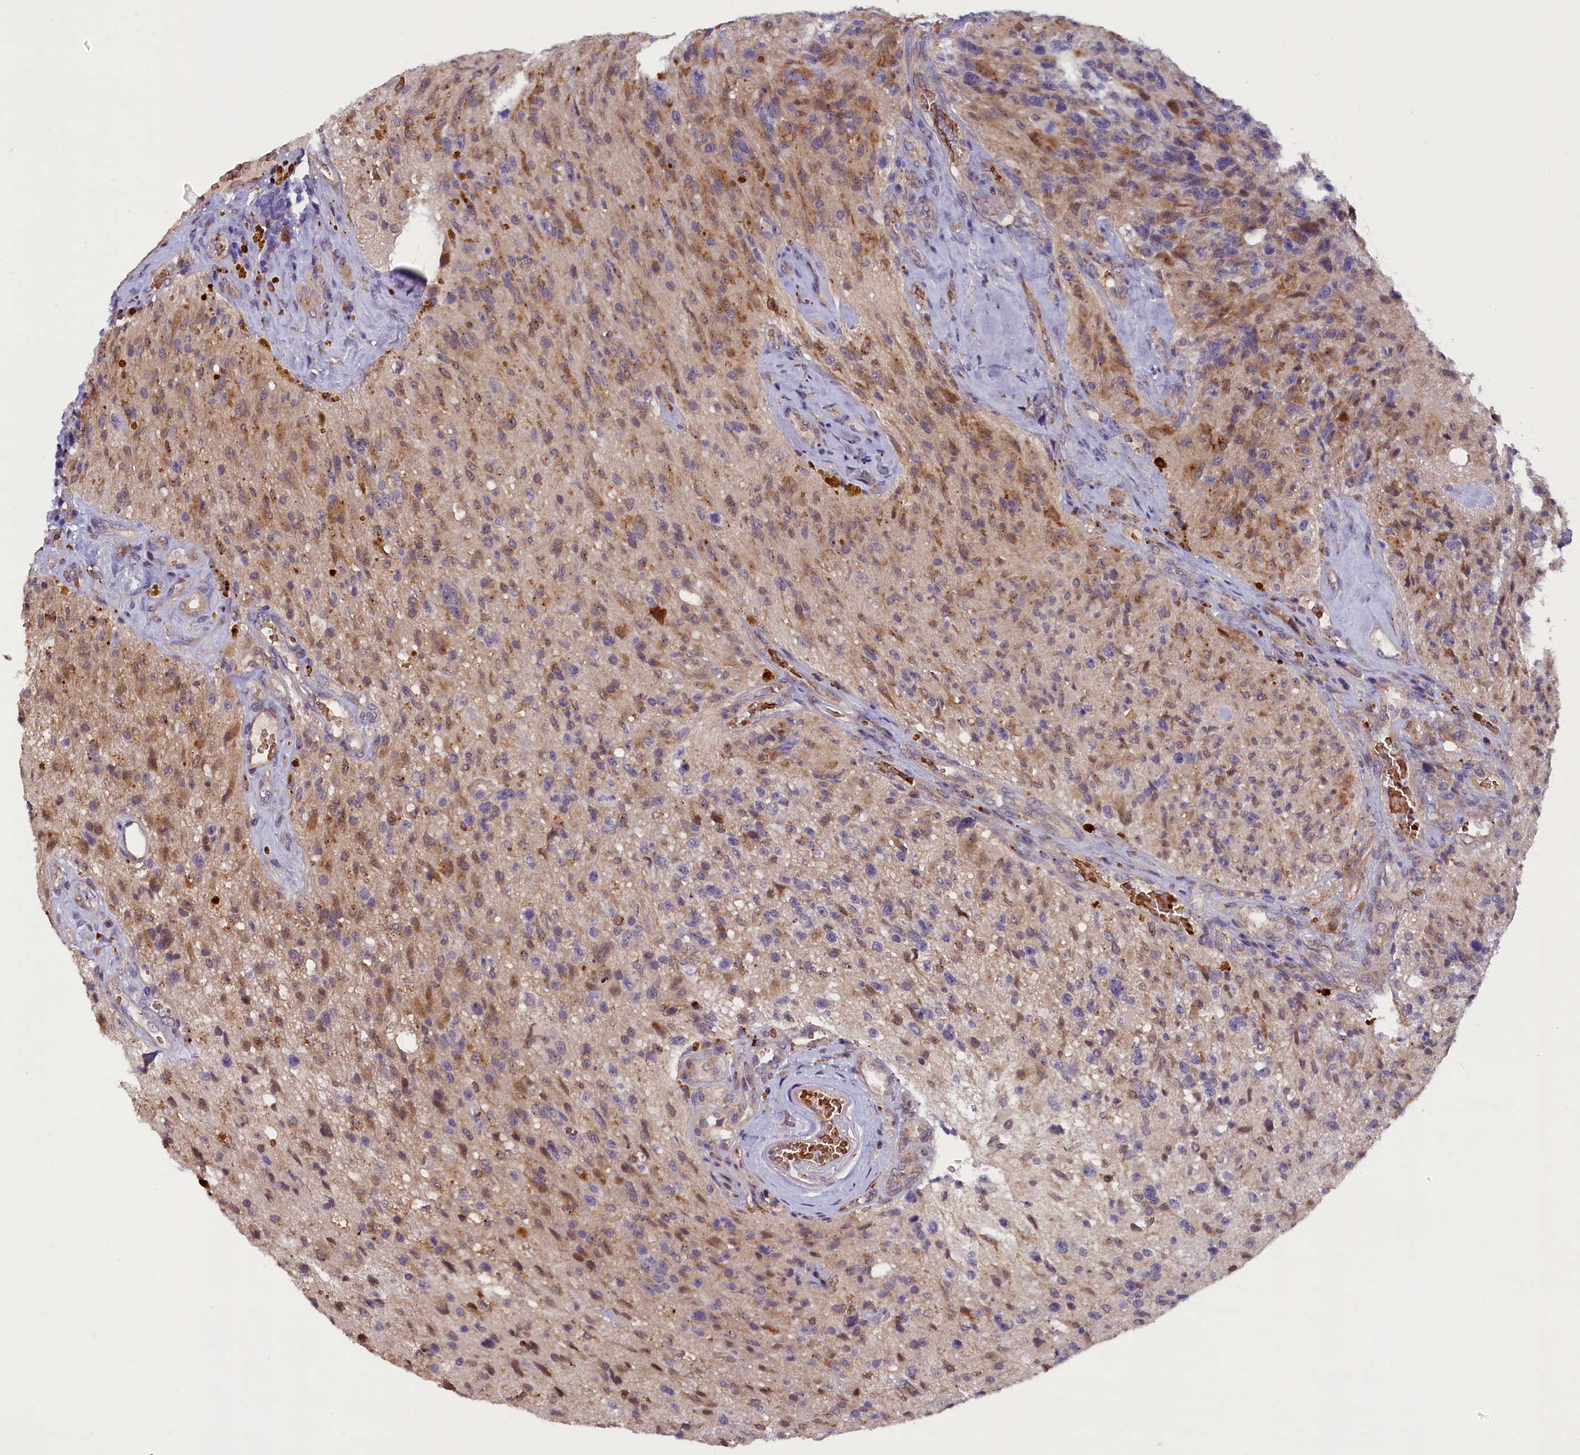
{"staining": {"intensity": "moderate", "quantity": "<25%", "location": "cytoplasmic/membranous"}, "tissue": "glioma", "cell_type": "Tumor cells", "image_type": "cancer", "snomed": [{"axis": "morphology", "description": "Glioma, malignant, High grade"}, {"axis": "topography", "description": "Brain"}], "caption": "The immunohistochemical stain shows moderate cytoplasmic/membranous expression in tumor cells of glioma tissue. (brown staining indicates protein expression, while blue staining denotes nuclei).", "gene": "CCDC9B", "patient": {"sex": "male", "age": 69}}